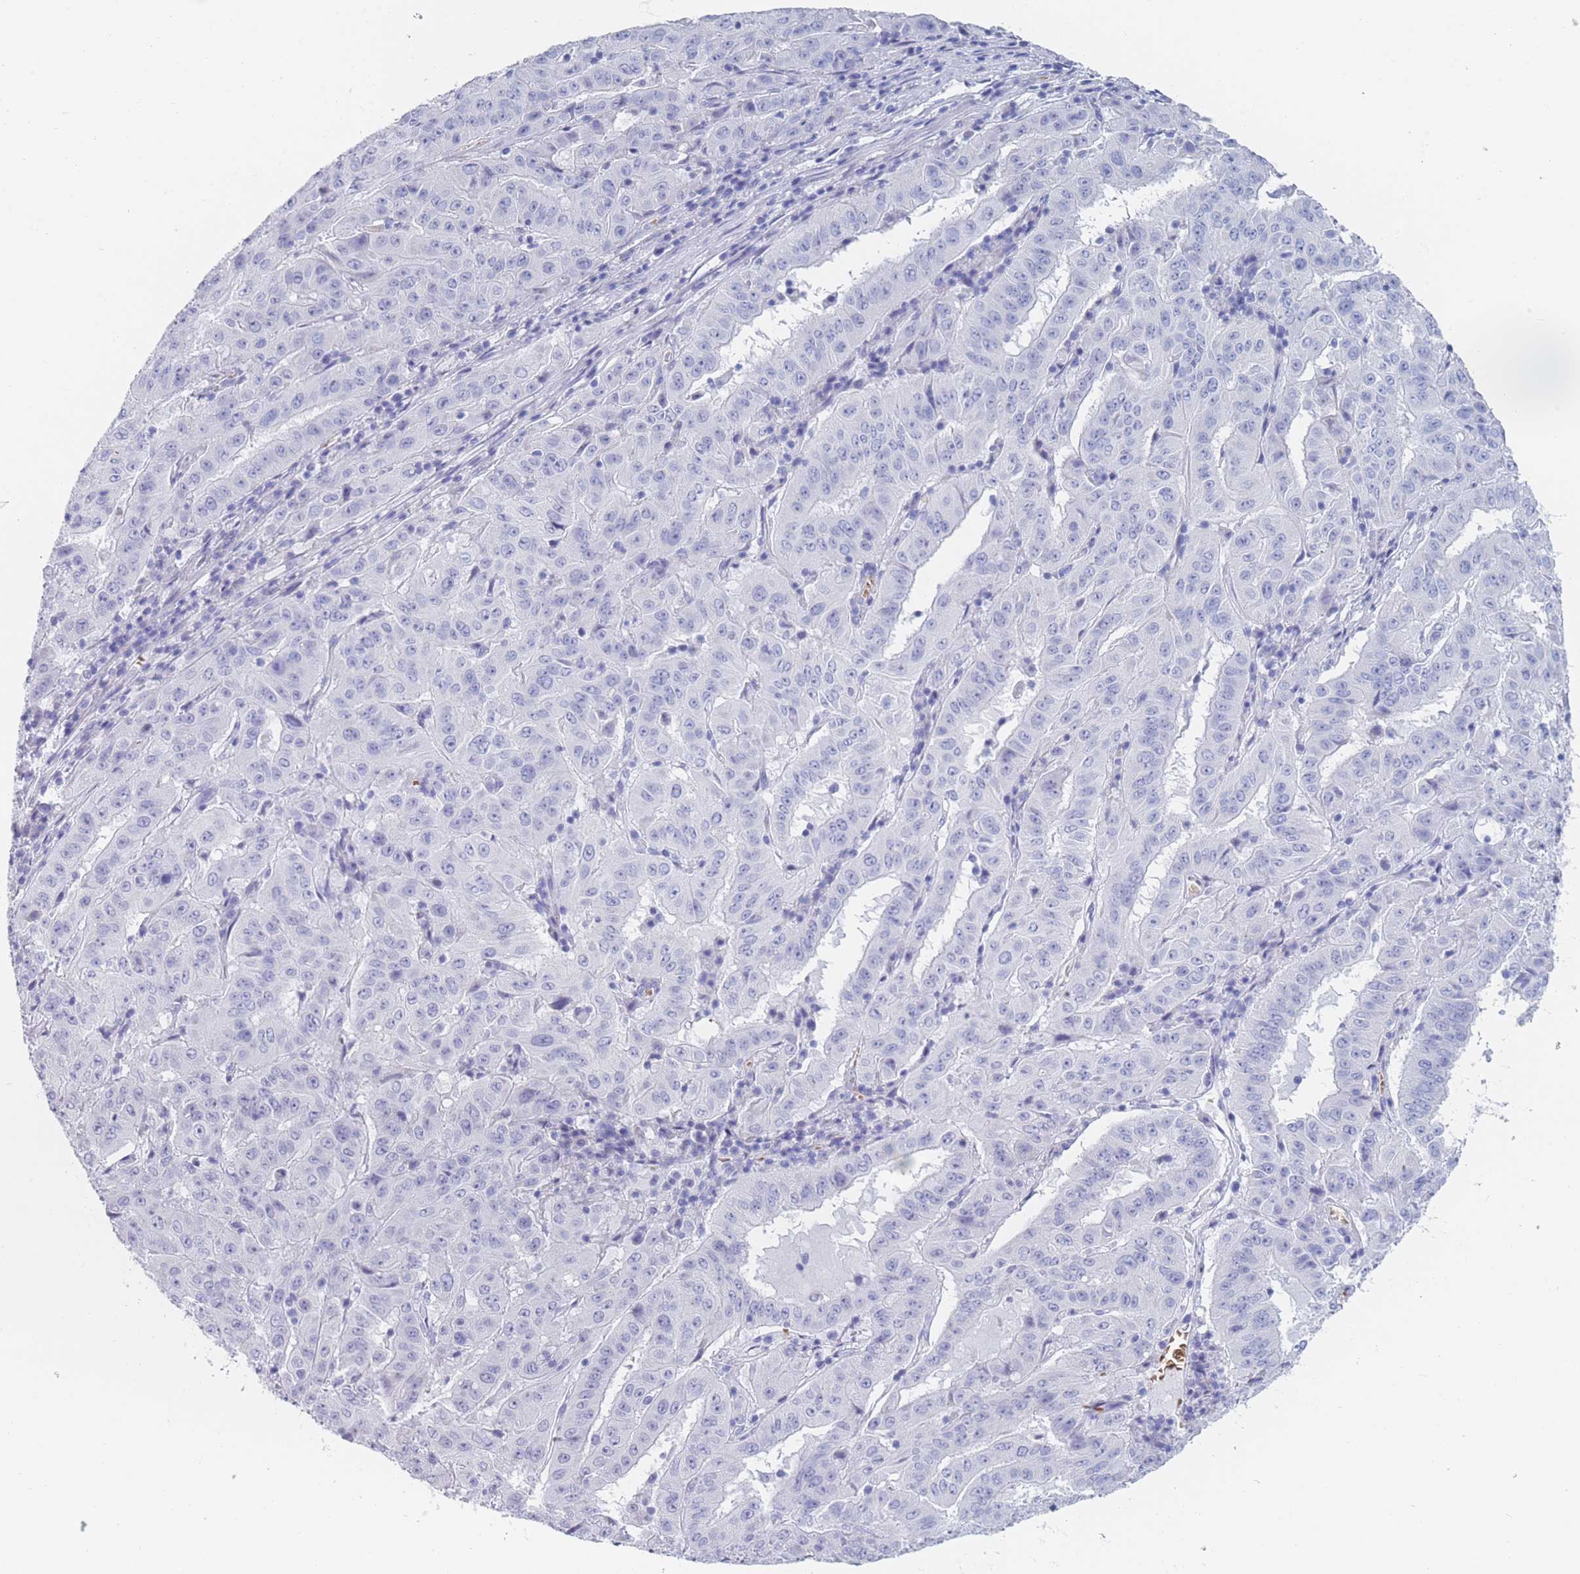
{"staining": {"intensity": "negative", "quantity": "none", "location": "none"}, "tissue": "pancreatic cancer", "cell_type": "Tumor cells", "image_type": "cancer", "snomed": [{"axis": "morphology", "description": "Adenocarcinoma, NOS"}, {"axis": "topography", "description": "Pancreas"}], "caption": "Protein analysis of adenocarcinoma (pancreatic) shows no significant expression in tumor cells.", "gene": "OR5D16", "patient": {"sex": "male", "age": 63}}